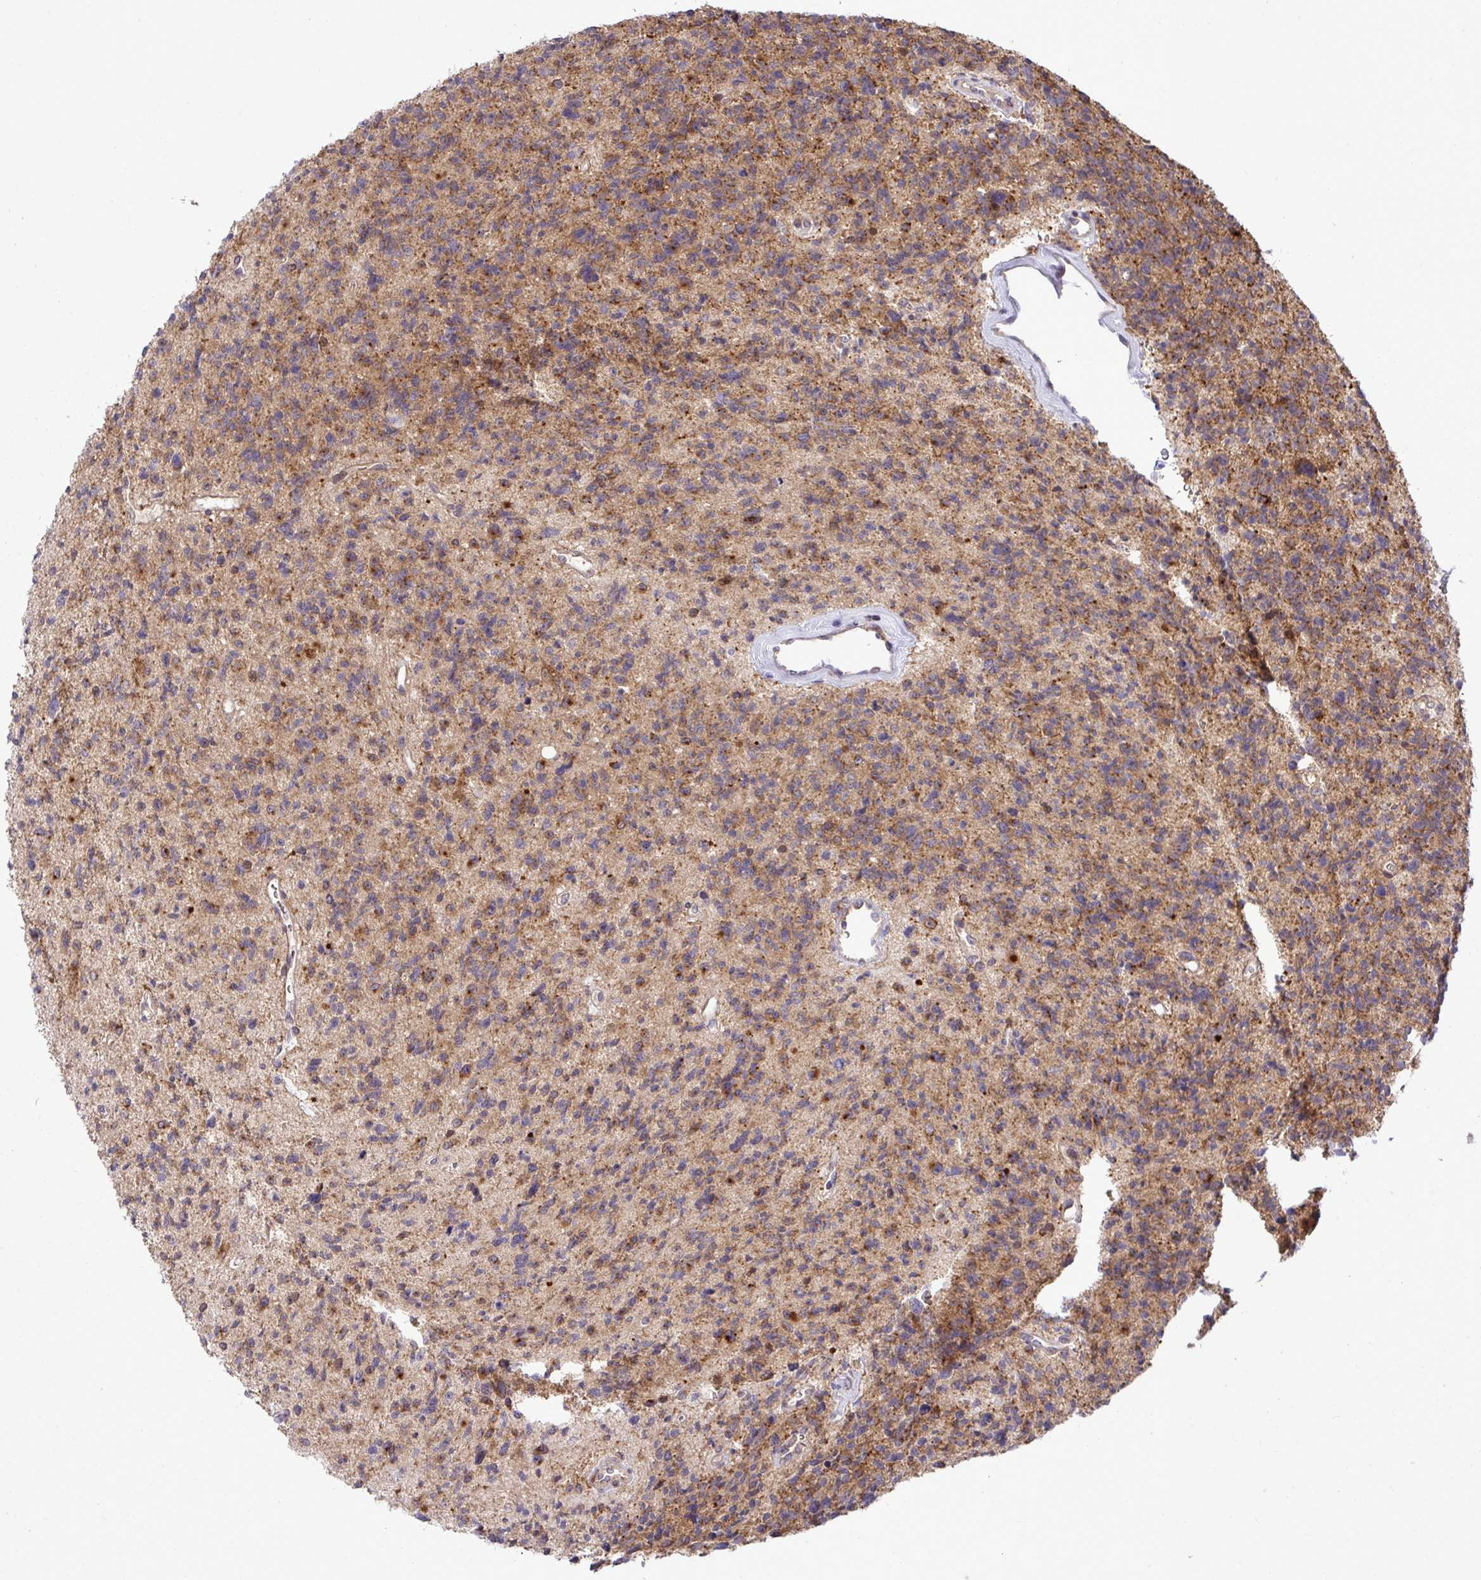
{"staining": {"intensity": "weak", "quantity": "25%-75%", "location": "cytoplasmic/membranous"}, "tissue": "glioma", "cell_type": "Tumor cells", "image_type": "cancer", "snomed": [{"axis": "morphology", "description": "Glioma, malignant, High grade"}, {"axis": "topography", "description": "Brain"}], "caption": "This image demonstrates malignant high-grade glioma stained with immunohistochemistry to label a protein in brown. The cytoplasmic/membranous of tumor cells show weak positivity for the protein. Nuclei are counter-stained blue.", "gene": "SLC9A6", "patient": {"sex": "male", "age": 29}}